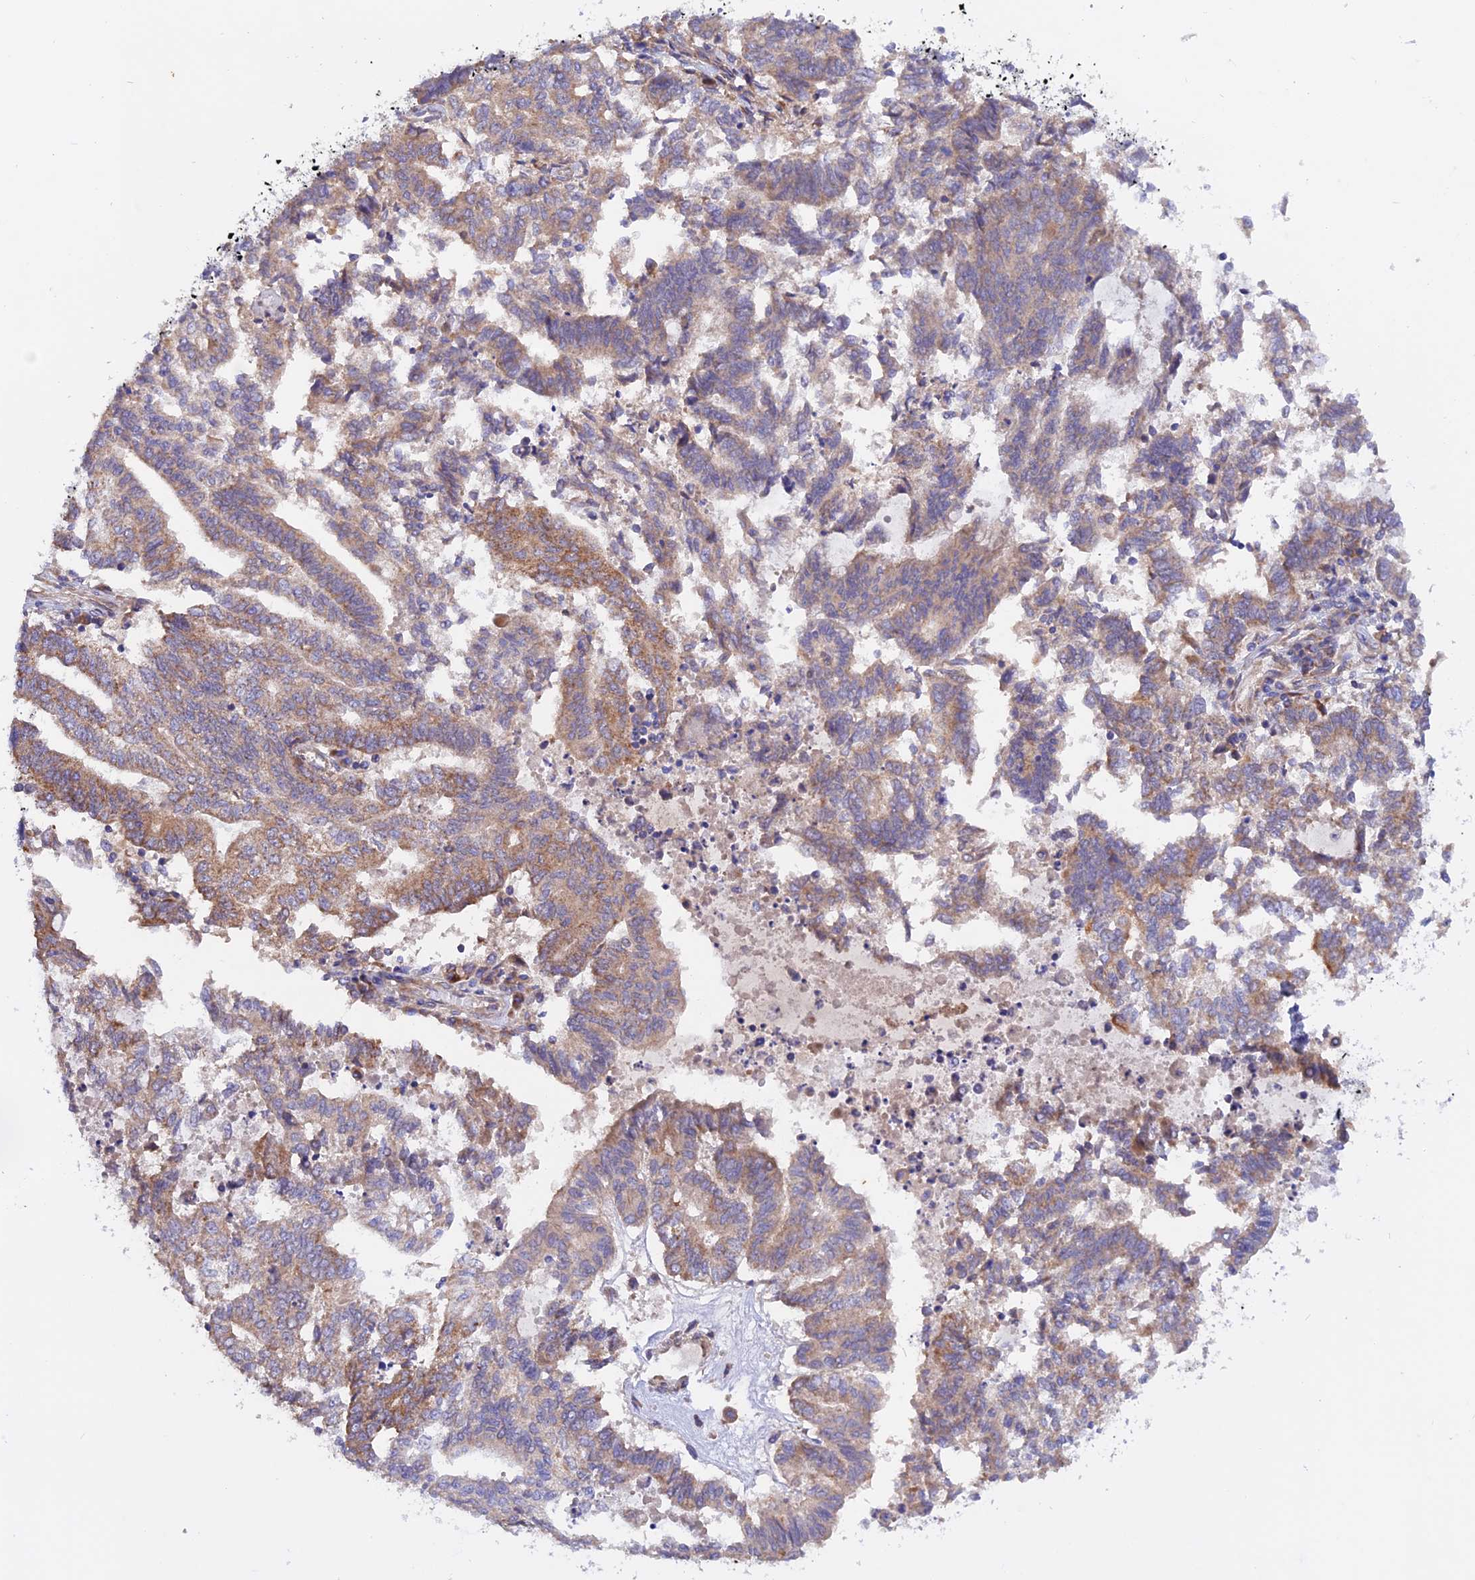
{"staining": {"intensity": "weak", "quantity": ">75%", "location": "cytoplasmic/membranous"}, "tissue": "endometrial cancer", "cell_type": "Tumor cells", "image_type": "cancer", "snomed": [{"axis": "morphology", "description": "Adenocarcinoma, NOS"}, {"axis": "topography", "description": "Endometrium"}], "caption": "Immunohistochemical staining of human endometrial cancer (adenocarcinoma) demonstrates weak cytoplasmic/membranous protein staining in approximately >75% of tumor cells. (Brightfield microscopy of DAB IHC at high magnification).", "gene": "HYCC1", "patient": {"sex": "female", "age": 79}}